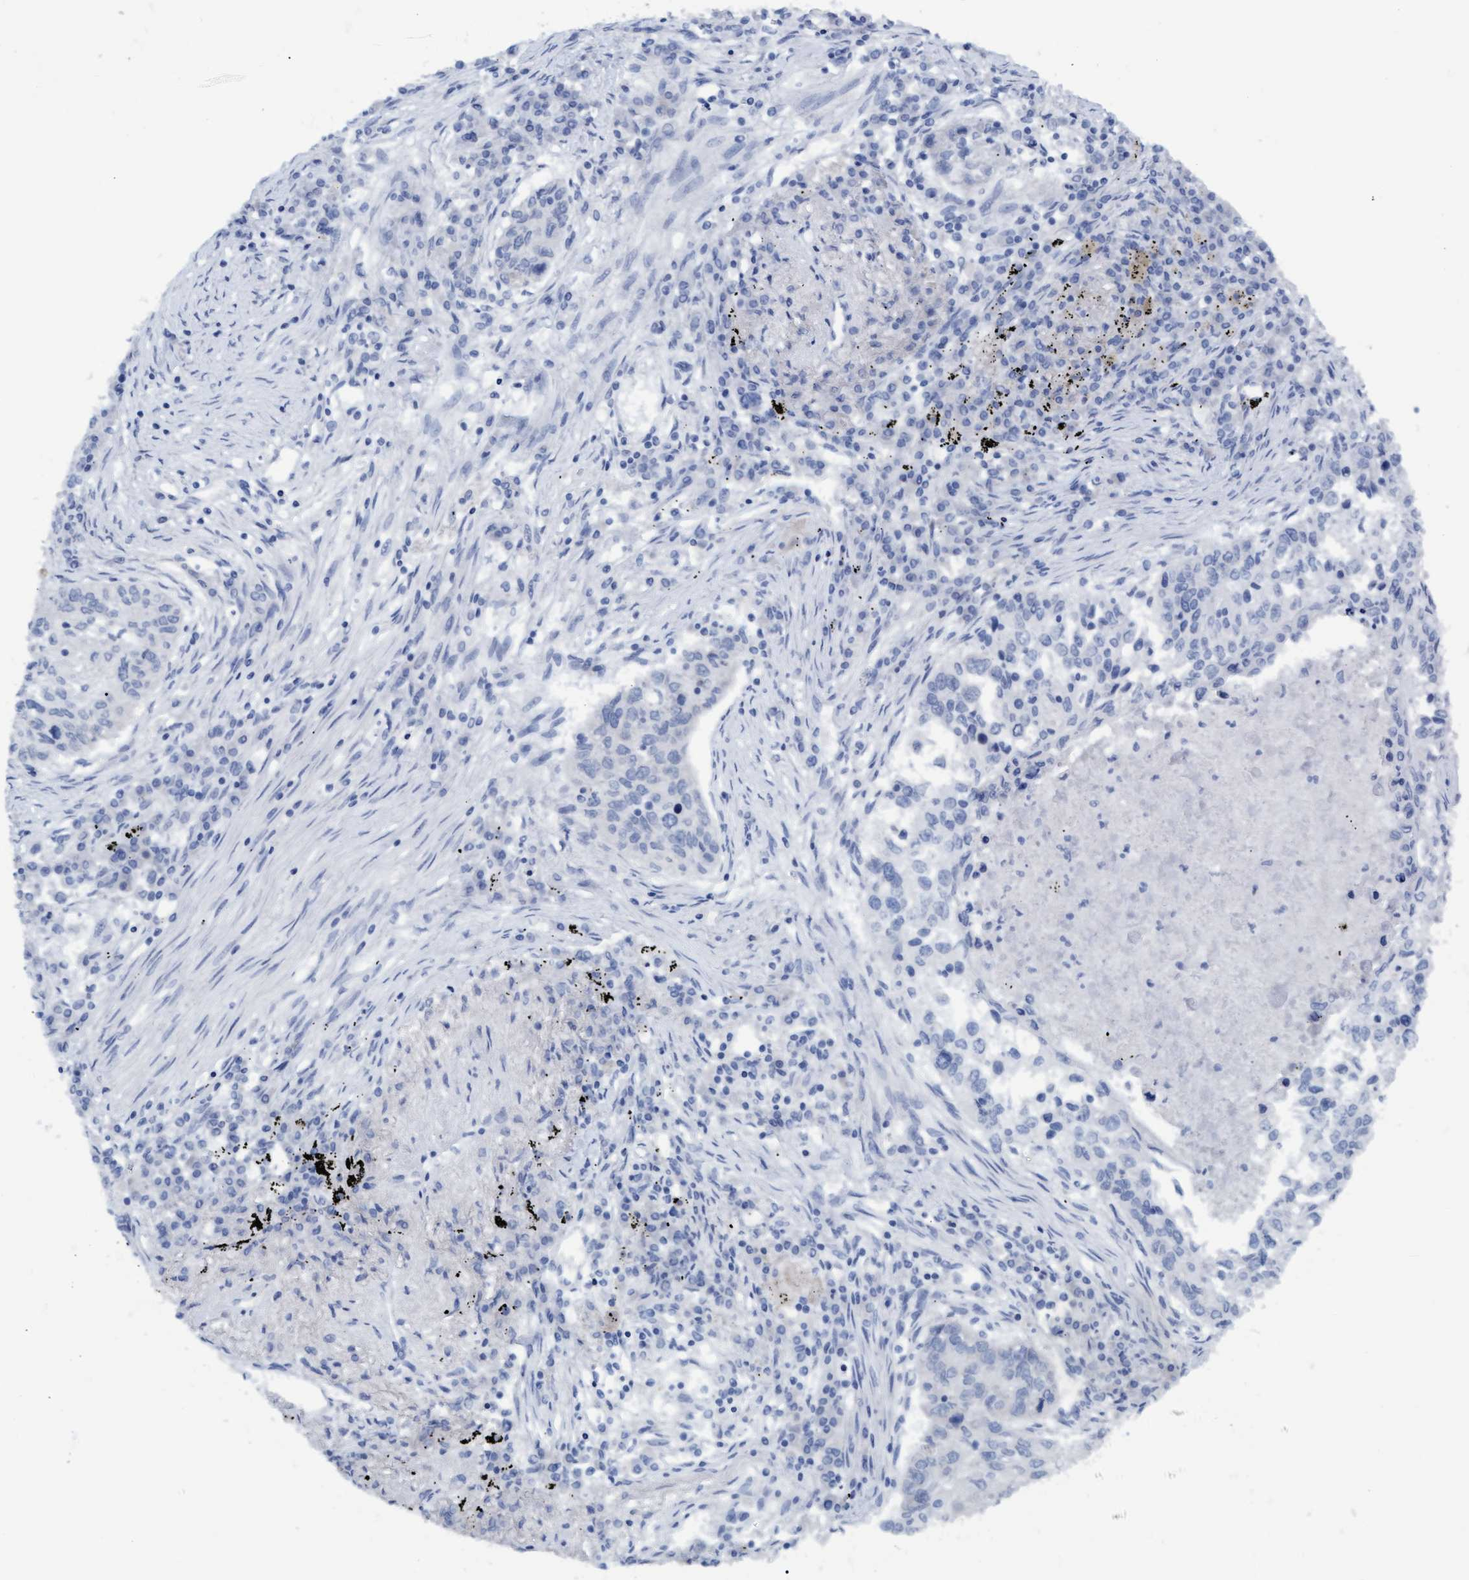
{"staining": {"intensity": "negative", "quantity": "none", "location": "none"}, "tissue": "lung cancer", "cell_type": "Tumor cells", "image_type": "cancer", "snomed": [{"axis": "morphology", "description": "Squamous cell carcinoma, NOS"}, {"axis": "topography", "description": "Lung"}], "caption": "High power microscopy histopathology image of an immunohistochemistry (IHC) histopathology image of lung cancer, revealing no significant positivity in tumor cells.", "gene": "SSTR3", "patient": {"sex": "female", "age": 63}}